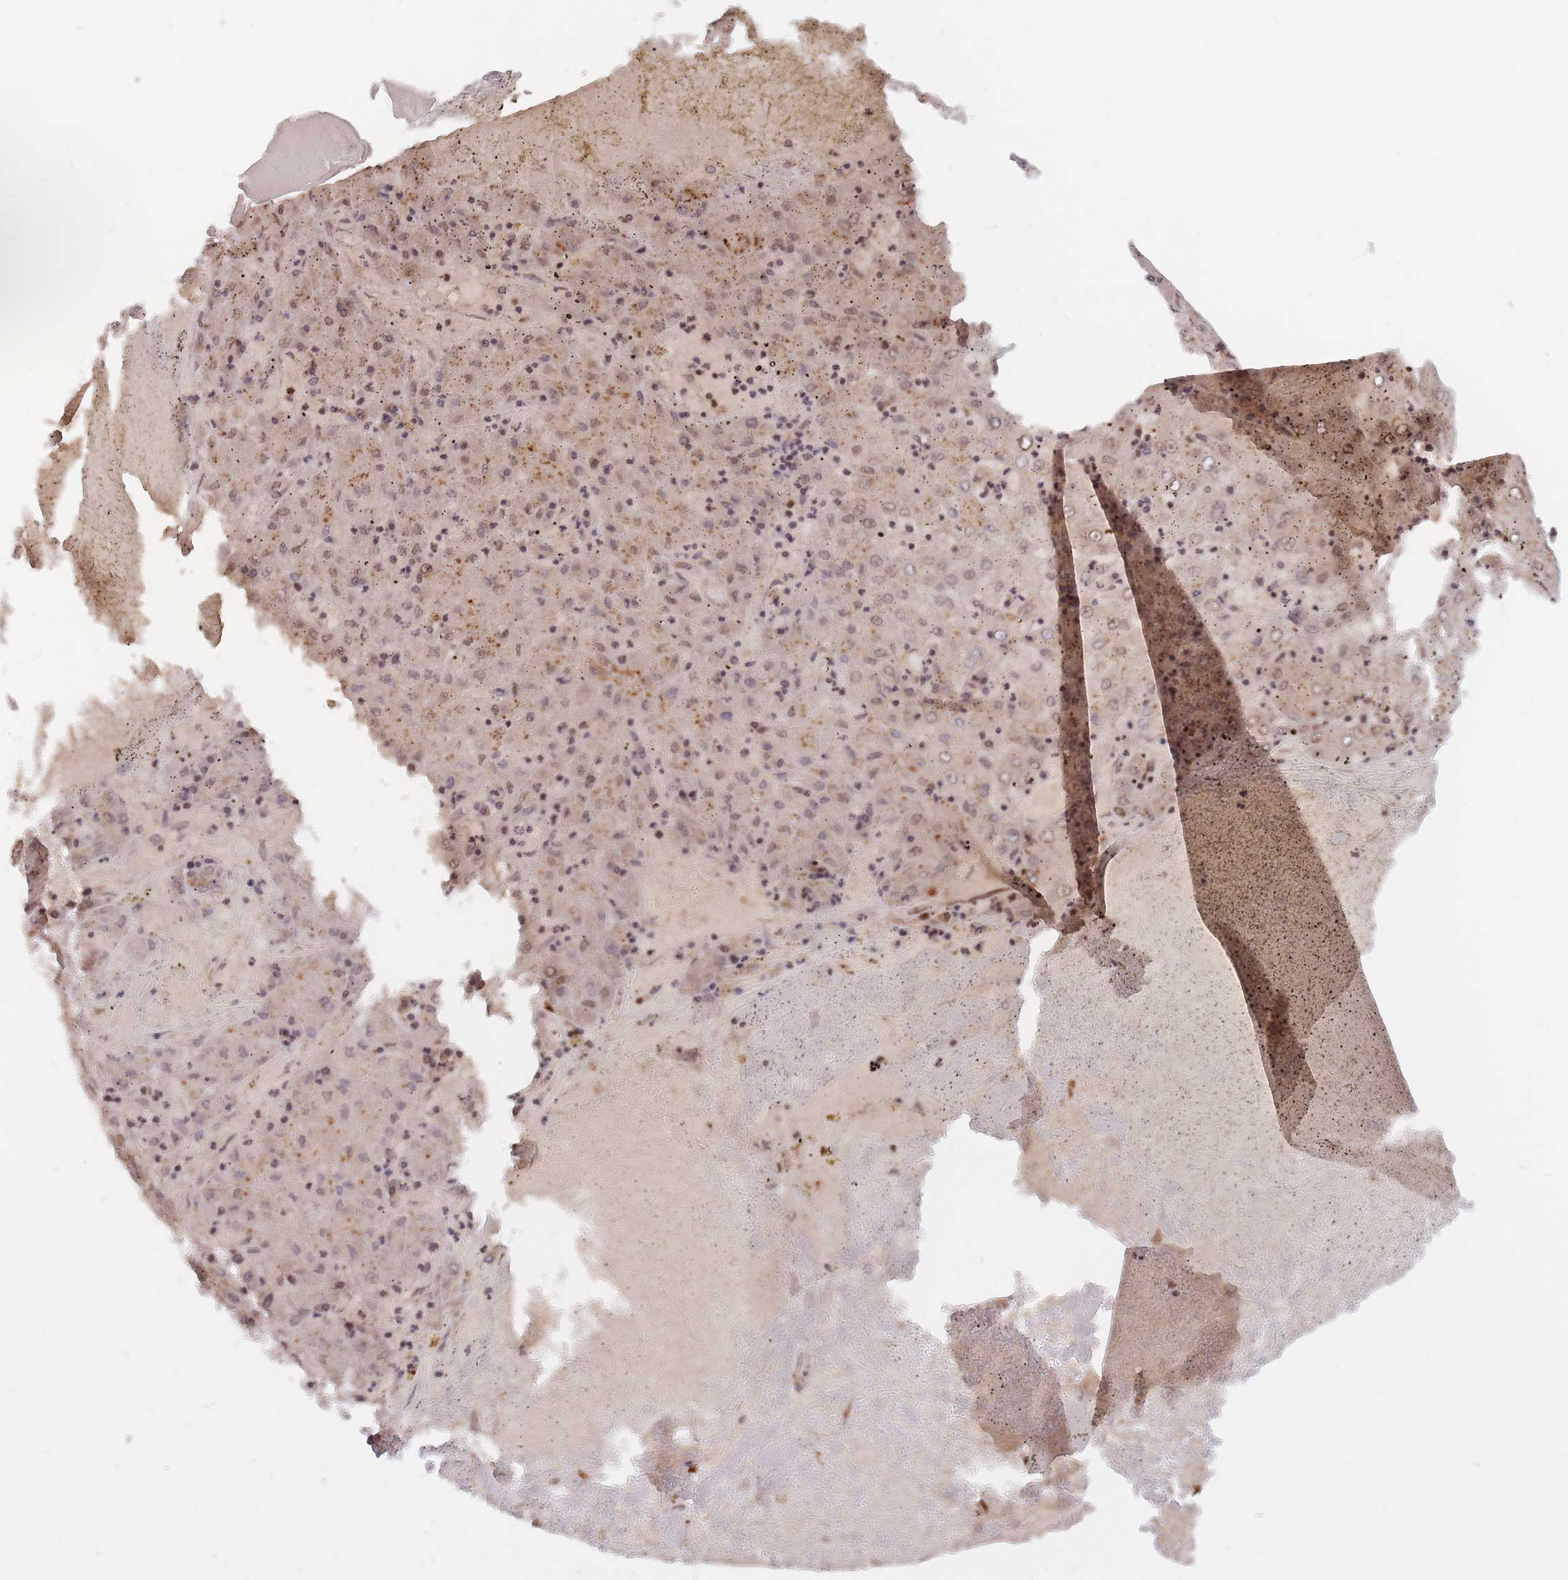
{"staining": {"intensity": "moderate", "quantity": "<25%", "location": "cytoplasmic/membranous"}, "tissue": "liver cancer", "cell_type": "Tumor cells", "image_type": "cancer", "snomed": [{"axis": "morphology", "description": "Carcinoma, Hepatocellular, NOS"}, {"axis": "topography", "description": "Liver"}], "caption": "Protein expression analysis of human liver cancer (hepatocellular carcinoma) reveals moderate cytoplasmic/membranous positivity in about <25% of tumor cells.", "gene": "SRA1", "patient": {"sex": "male", "age": 72}}